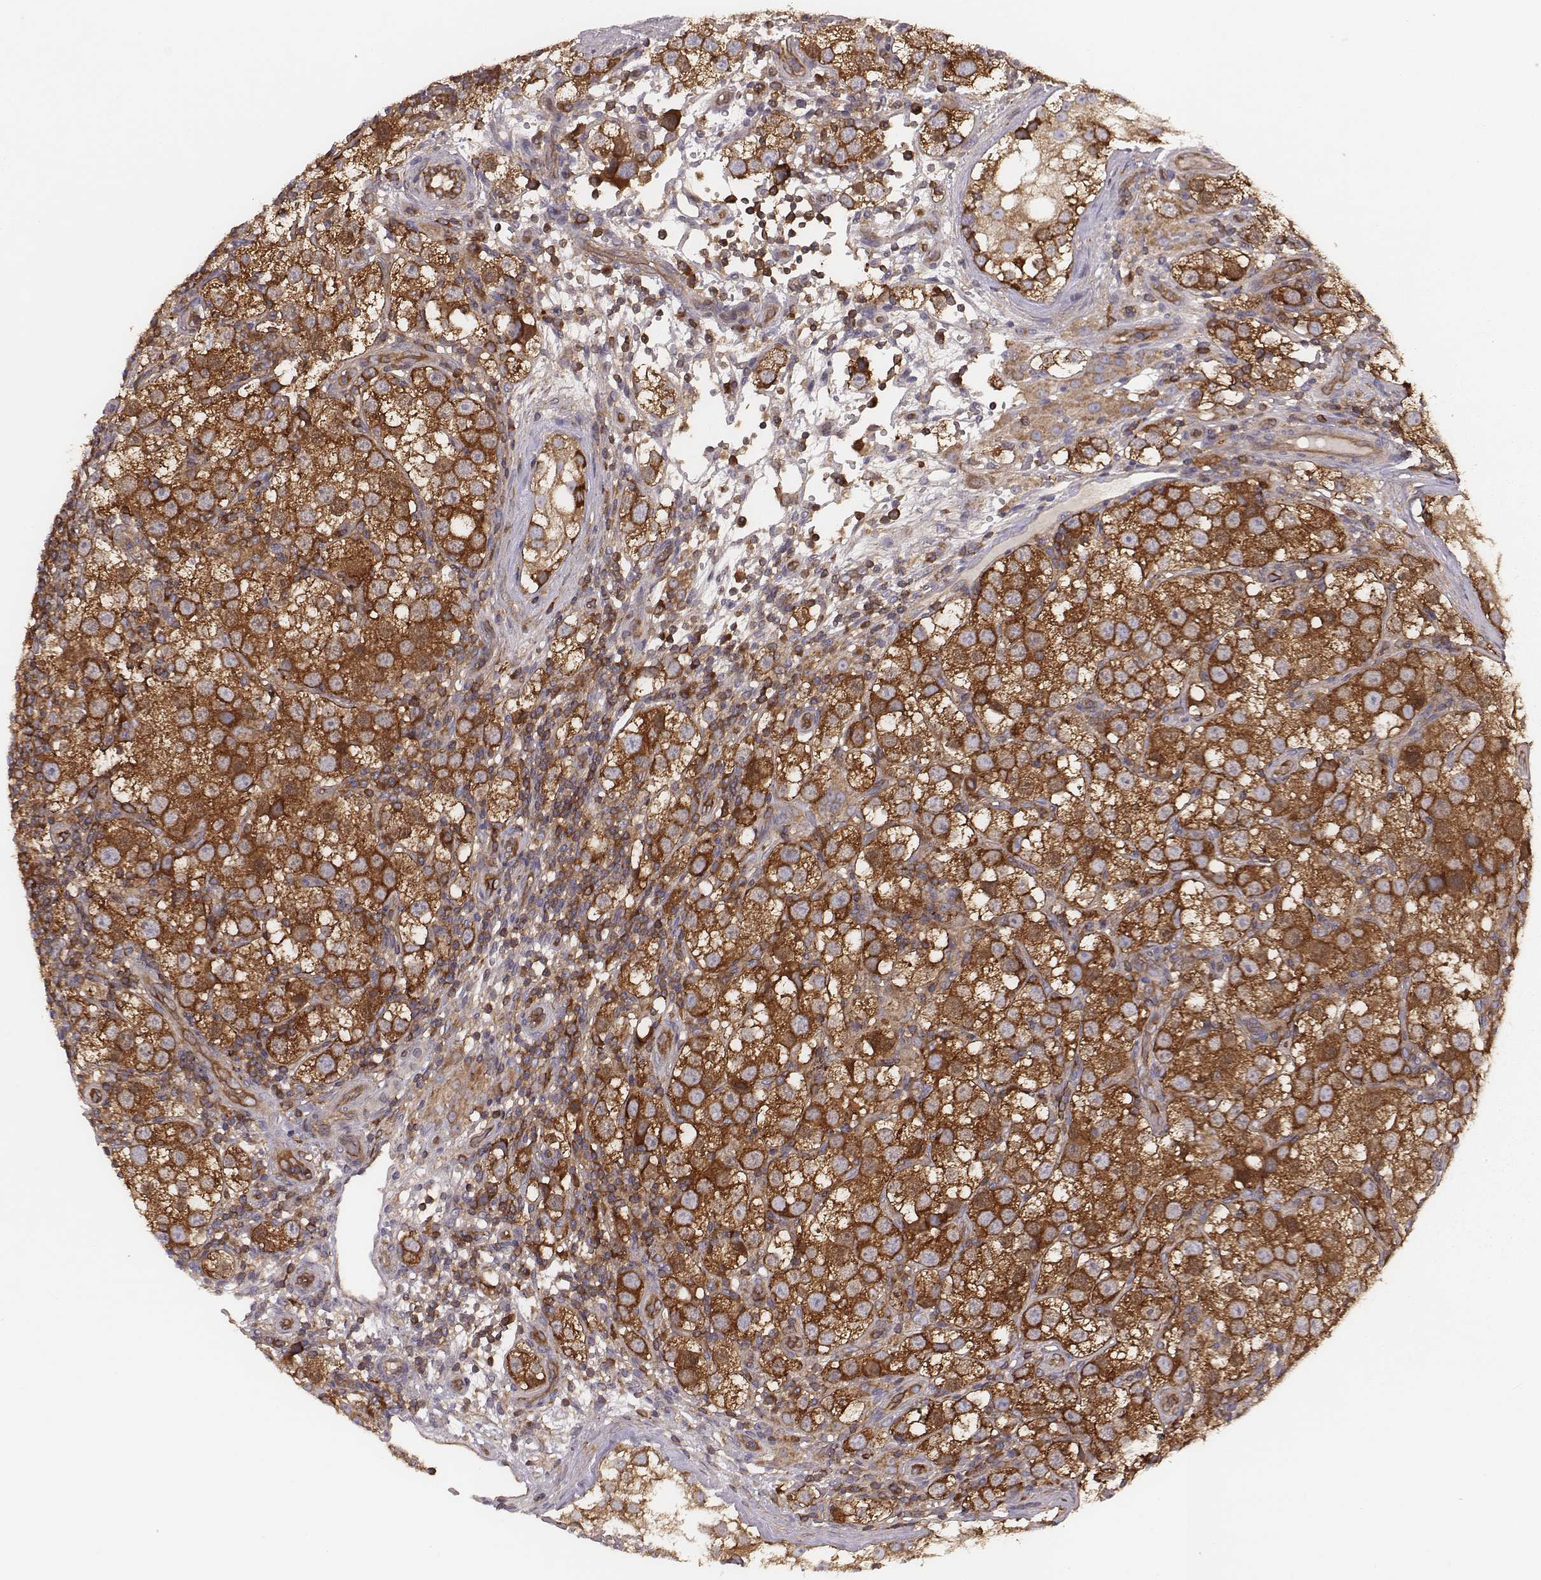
{"staining": {"intensity": "strong", "quantity": ">75%", "location": "cytoplasmic/membranous"}, "tissue": "testis cancer", "cell_type": "Tumor cells", "image_type": "cancer", "snomed": [{"axis": "morphology", "description": "Seminoma, NOS"}, {"axis": "topography", "description": "Testis"}], "caption": "Protein staining displays strong cytoplasmic/membranous staining in approximately >75% of tumor cells in testis cancer (seminoma).", "gene": "CAD", "patient": {"sex": "male", "age": 37}}